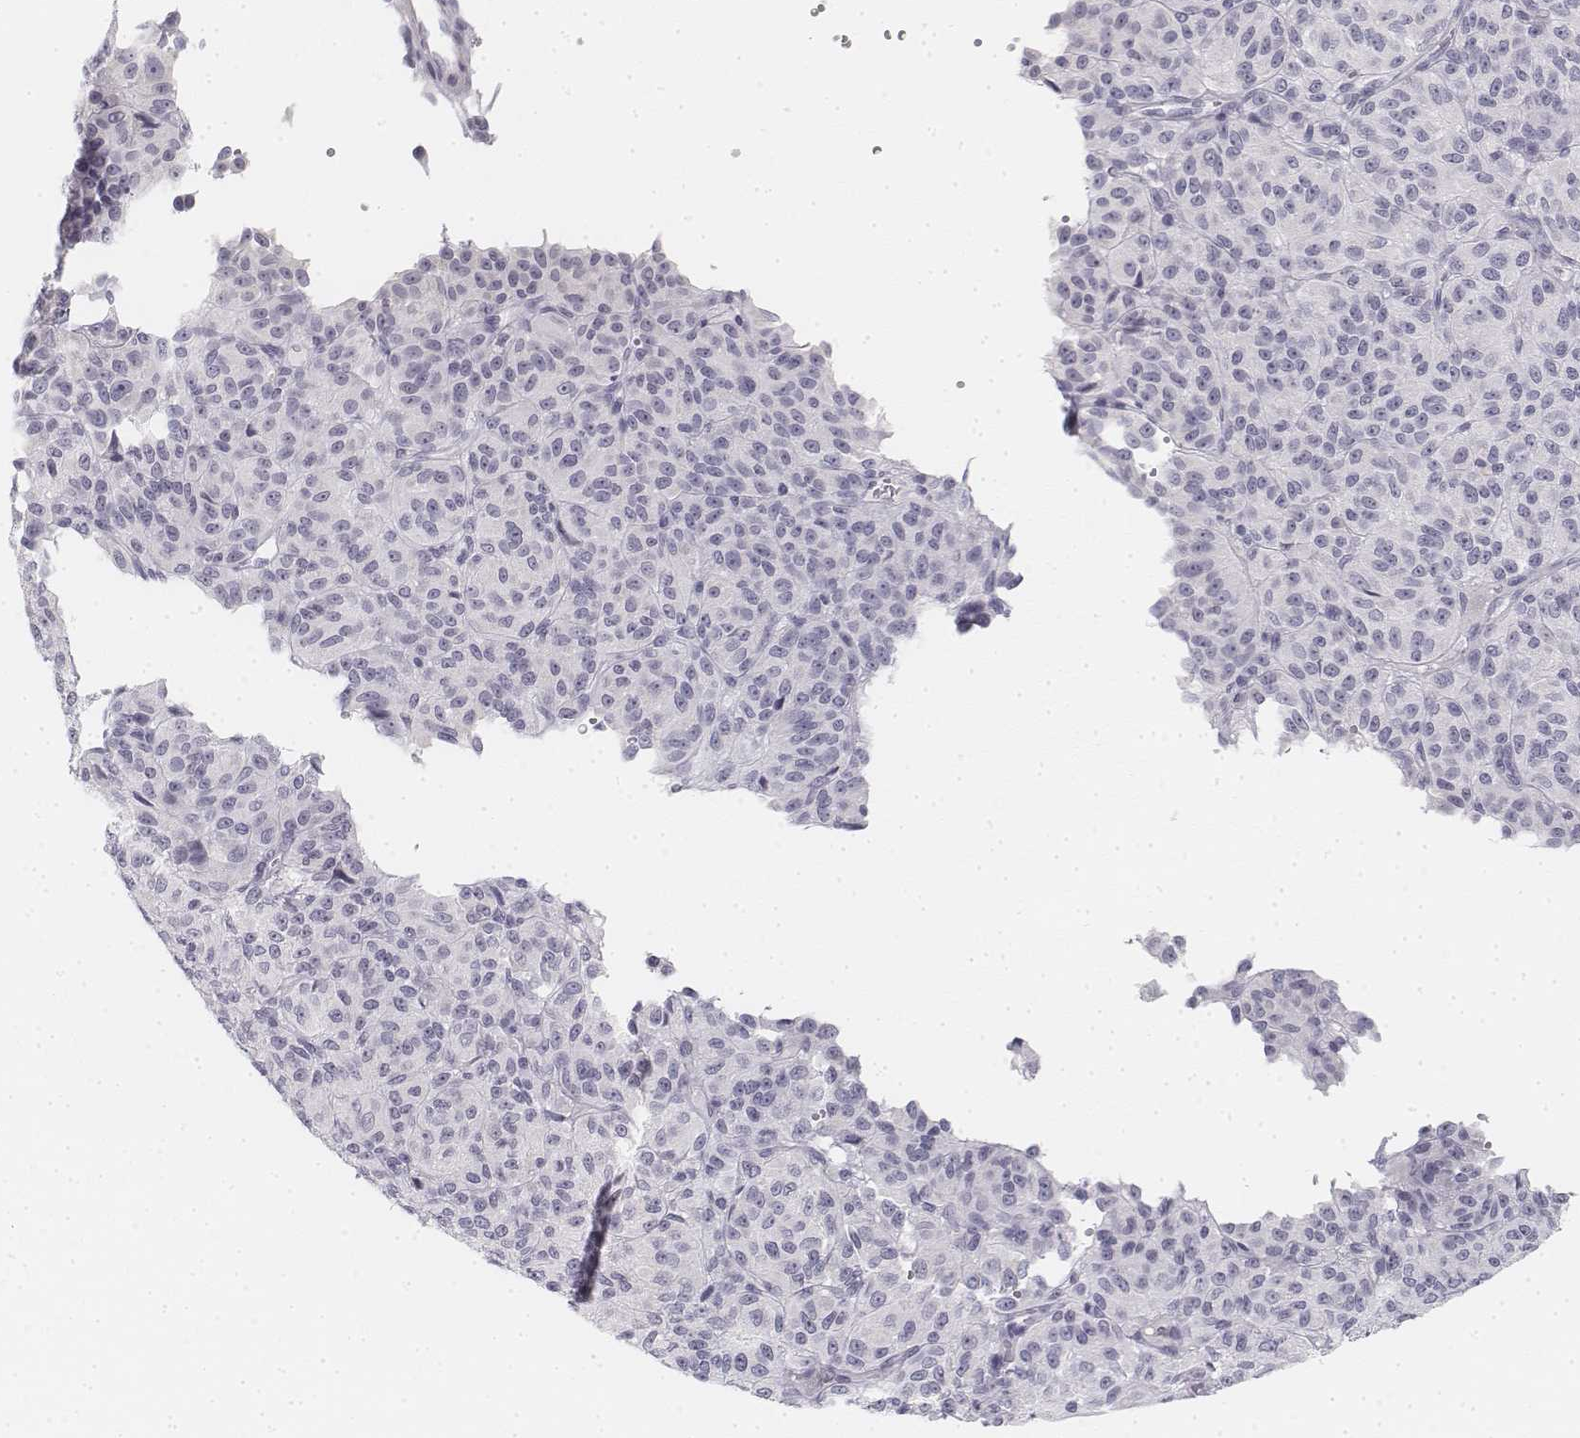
{"staining": {"intensity": "negative", "quantity": "none", "location": "none"}, "tissue": "melanoma", "cell_type": "Tumor cells", "image_type": "cancer", "snomed": [{"axis": "morphology", "description": "Malignant melanoma, Metastatic site"}, {"axis": "topography", "description": "Brain"}], "caption": "Immunohistochemistry (IHC) of human malignant melanoma (metastatic site) demonstrates no positivity in tumor cells. The staining is performed using DAB (3,3'-diaminobenzidine) brown chromogen with nuclei counter-stained in using hematoxylin.", "gene": "KRT25", "patient": {"sex": "female", "age": 56}}